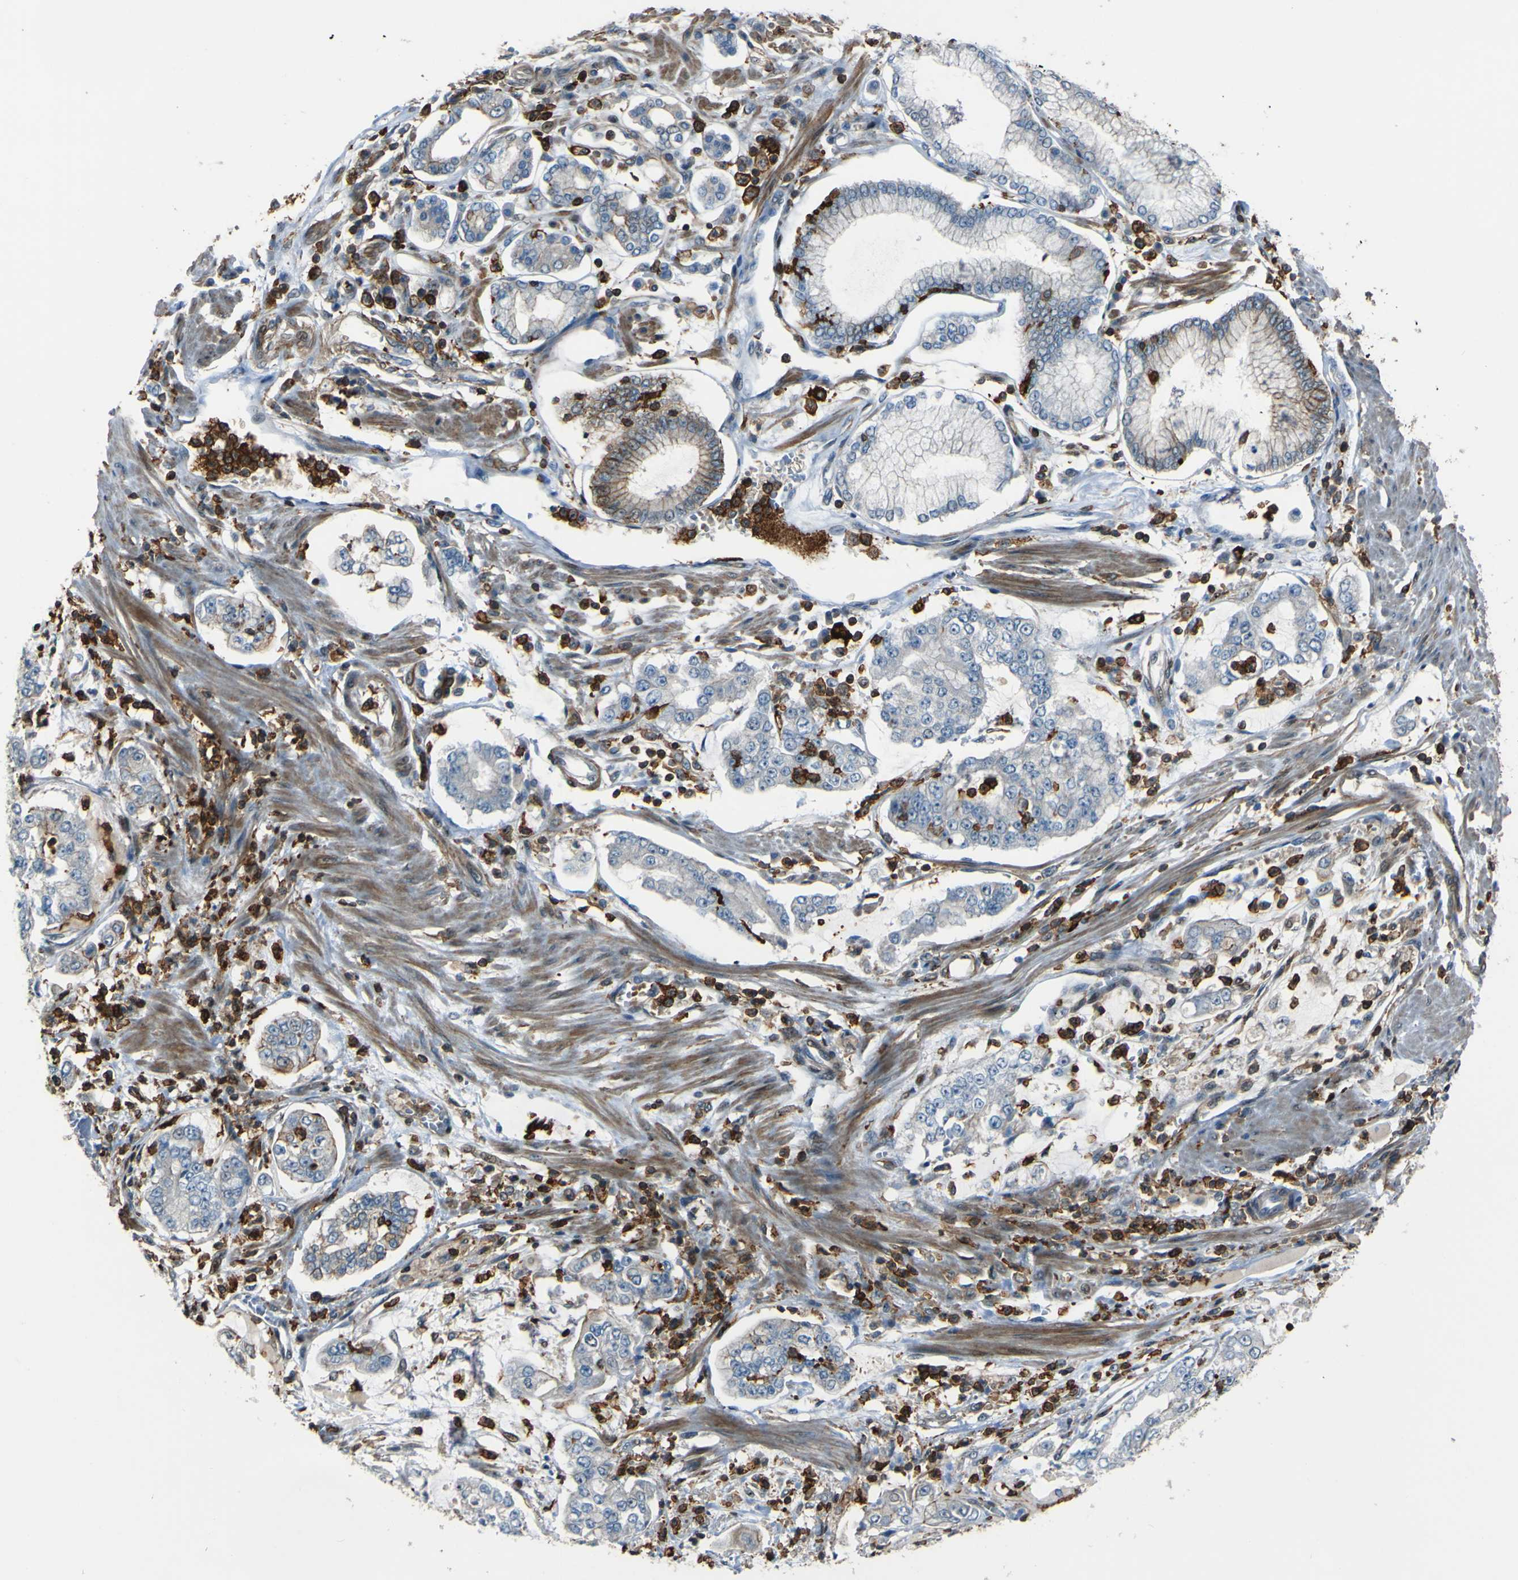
{"staining": {"intensity": "weak", "quantity": "<25%", "location": "cytoplasmic/membranous"}, "tissue": "stomach cancer", "cell_type": "Tumor cells", "image_type": "cancer", "snomed": [{"axis": "morphology", "description": "Adenocarcinoma, NOS"}, {"axis": "topography", "description": "Stomach"}], "caption": "IHC histopathology image of neoplastic tissue: human stomach cancer (adenocarcinoma) stained with DAB (3,3'-diaminobenzidine) shows no significant protein expression in tumor cells.", "gene": "PCDHB5", "patient": {"sex": "male", "age": 76}}